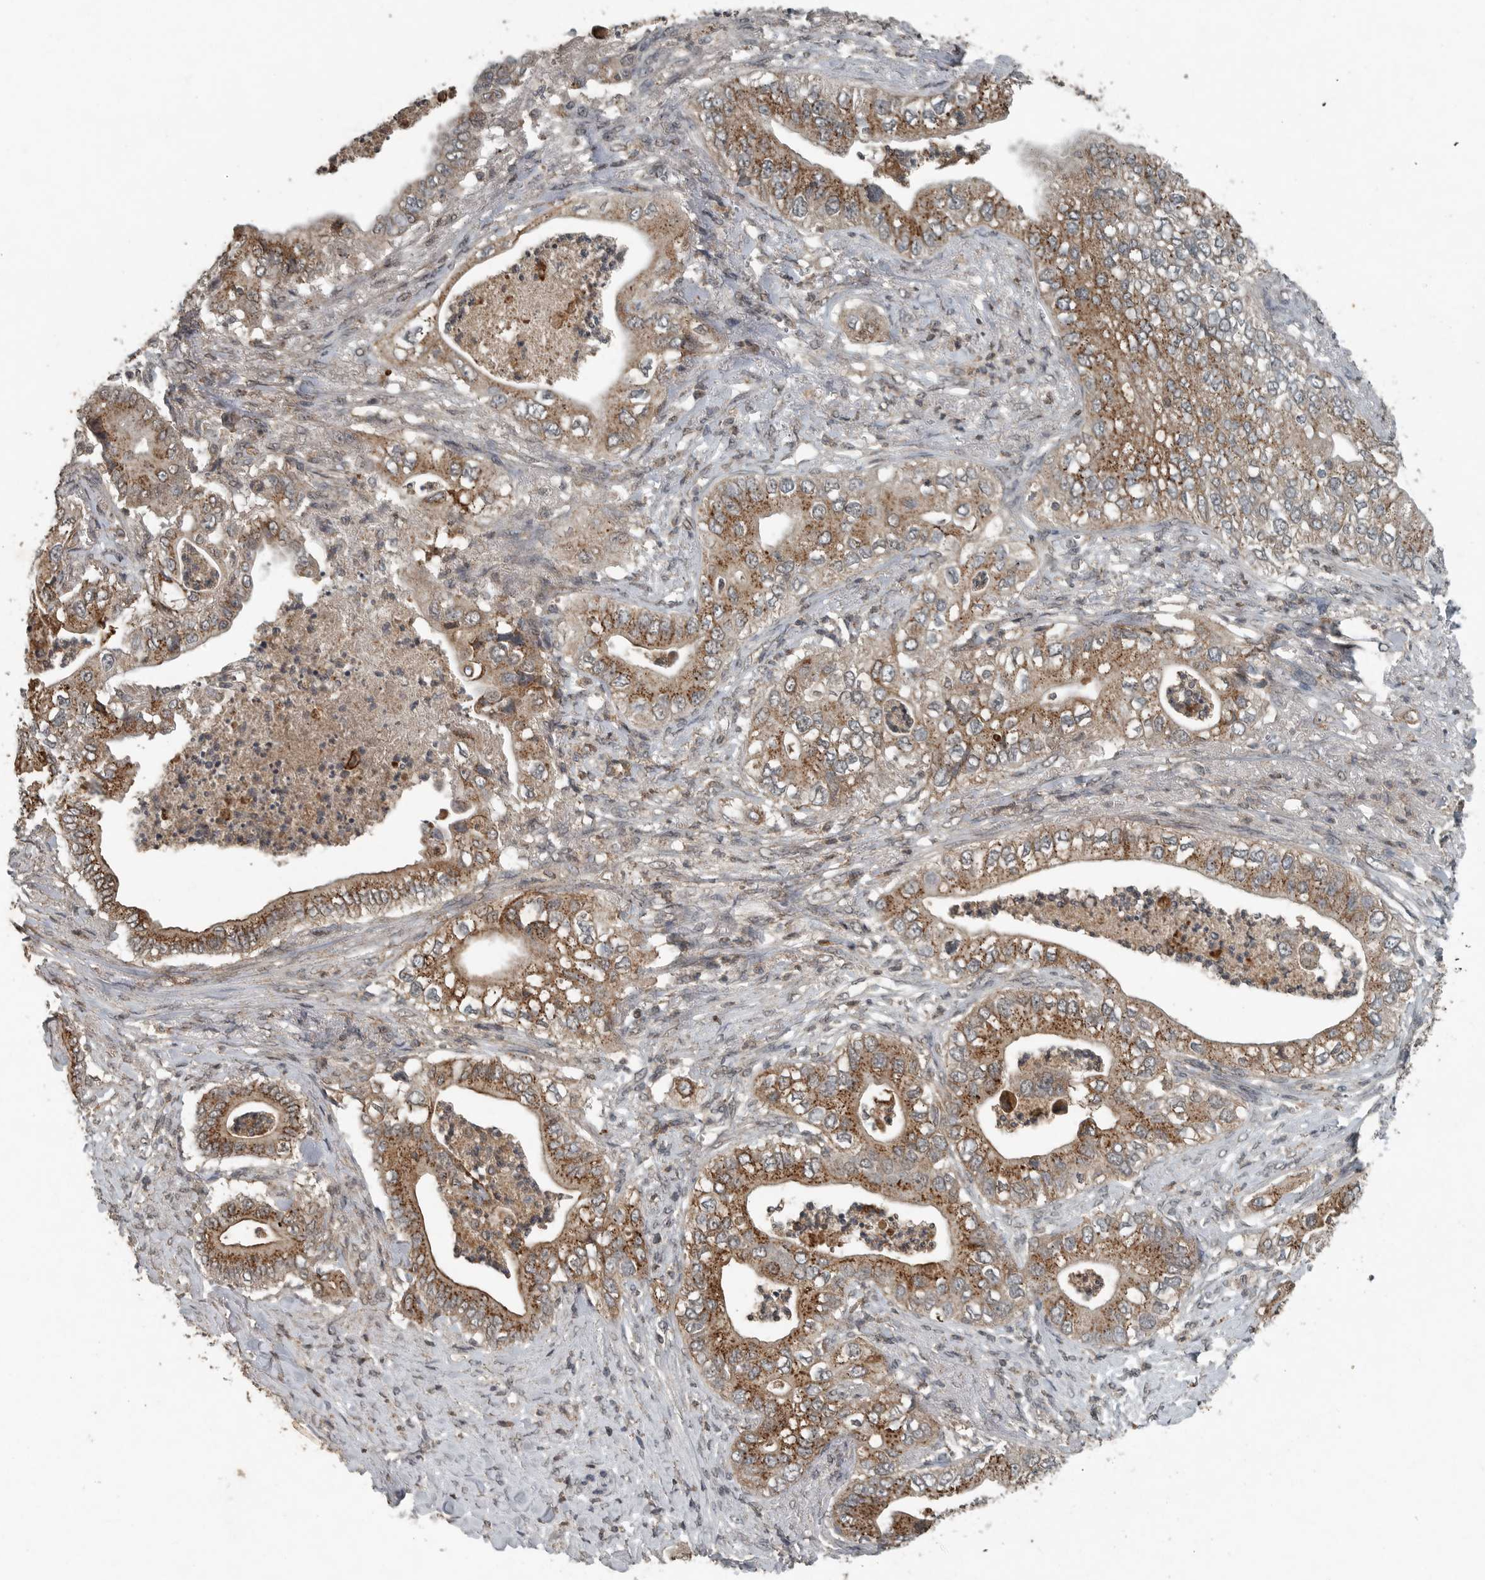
{"staining": {"intensity": "moderate", "quantity": ">75%", "location": "cytoplasmic/membranous"}, "tissue": "pancreatic cancer", "cell_type": "Tumor cells", "image_type": "cancer", "snomed": [{"axis": "morphology", "description": "Adenocarcinoma, NOS"}, {"axis": "topography", "description": "Pancreas"}], "caption": "Moderate cytoplasmic/membranous expression for a protein is seen in approximately >75% of tumor cells of pancreatic cancer (adenocarcinoma) using IHC.", "gene": "IL6ST", "patient": {"sex": "female", "age": 78}}